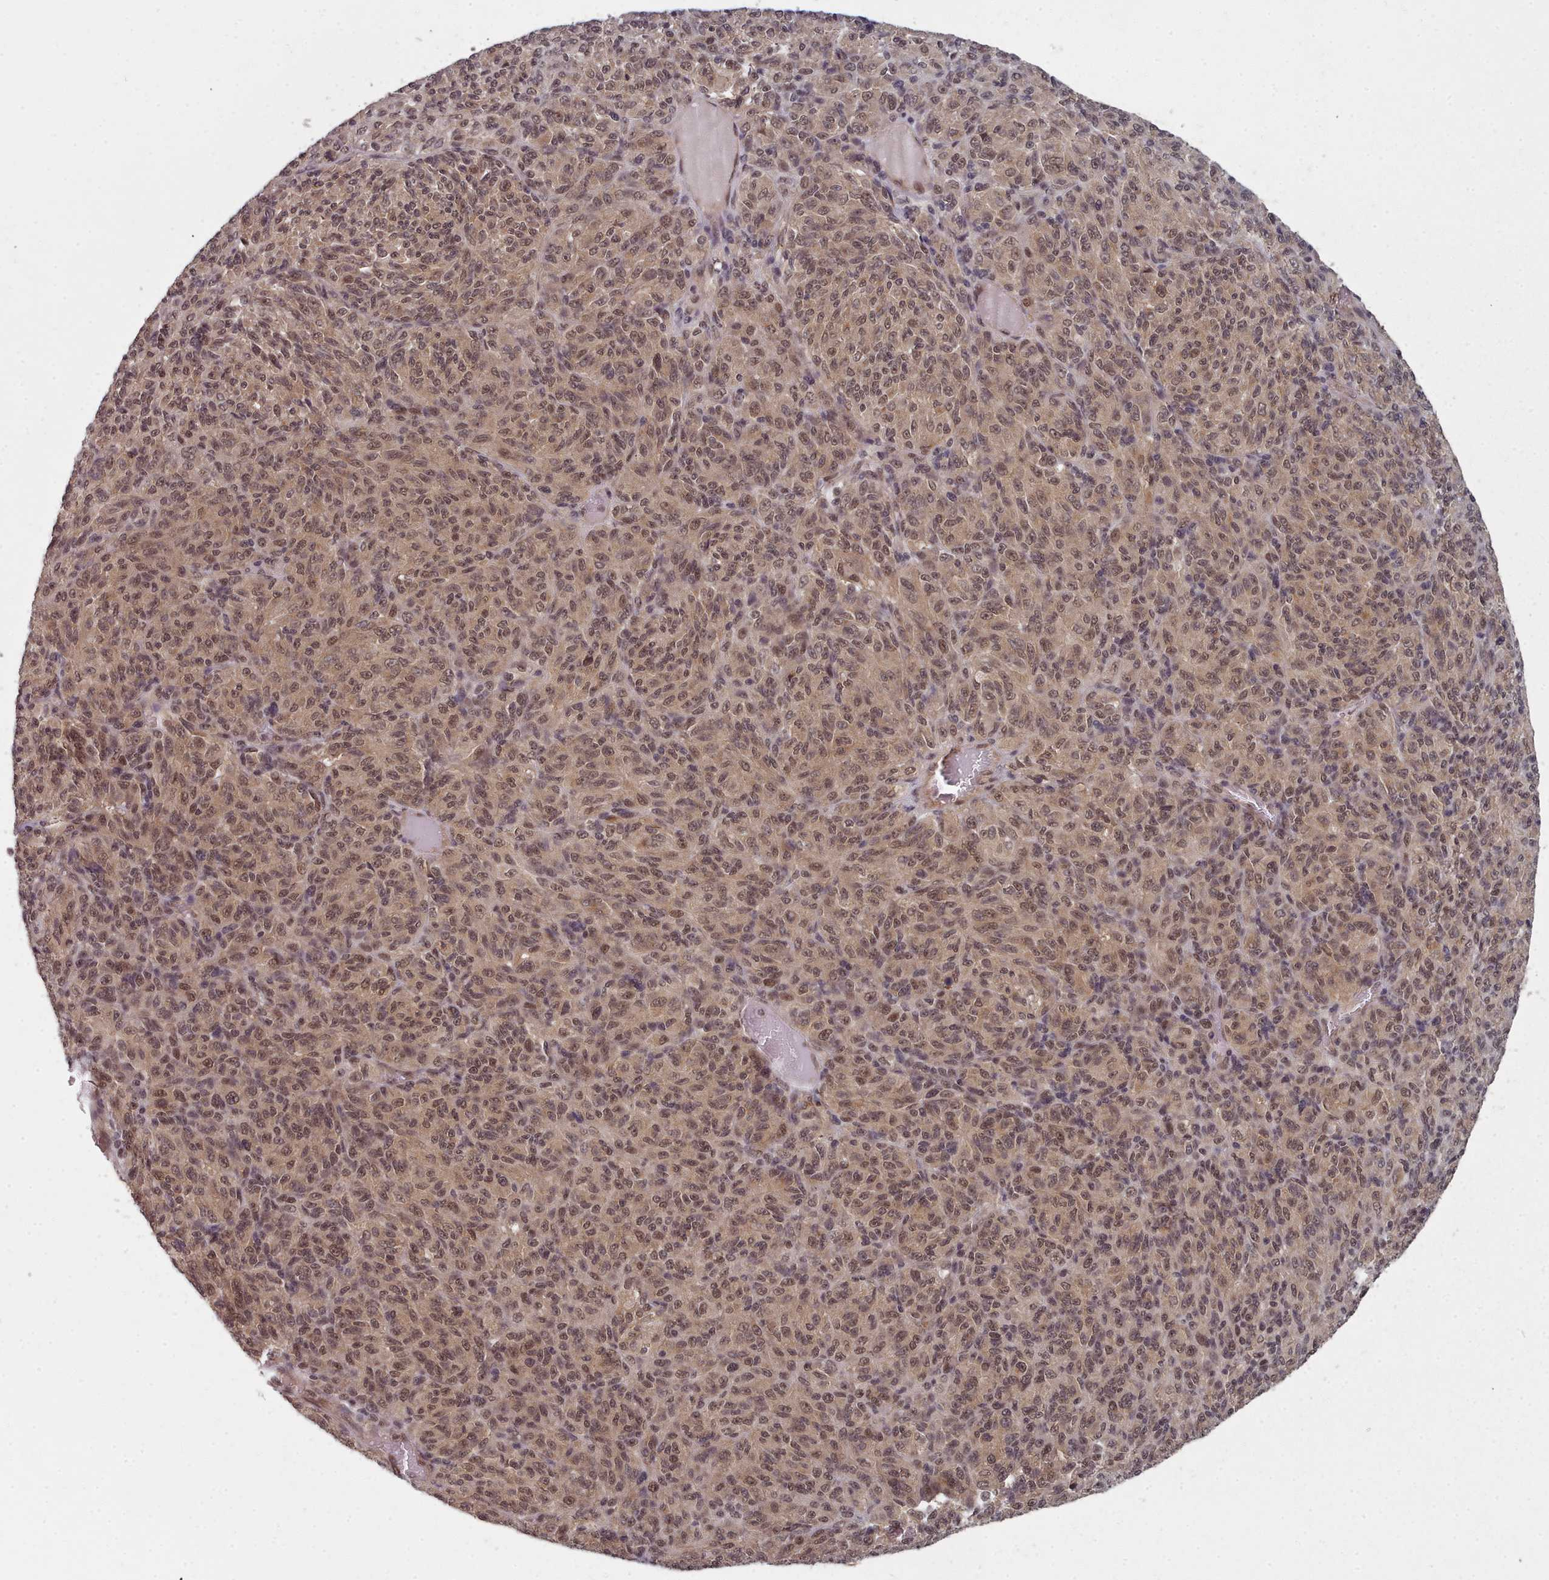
{"staining": {"intensity": "weak", "quantity": ">75%", "location": "cytoplasmic/membranous,nuclear"}, "tissue": "melanoma", "cell_type": "Tumor cells", "image_type": "cancer", "snomed": [{"axis": "morphology", "description": "Malignant melanoma, Metastatic site"}, {"axis": "topography", "description": "Brain"}], "caption": "This micrograph demonstrates IHC staining of human malignant melanoma (metastatic site), with low weak cytoplasmic/membranous and nuclear staining in about >75% of tumor cells.", "gene": "DHX8", "patient": {"sex": "female", "age": 56}}